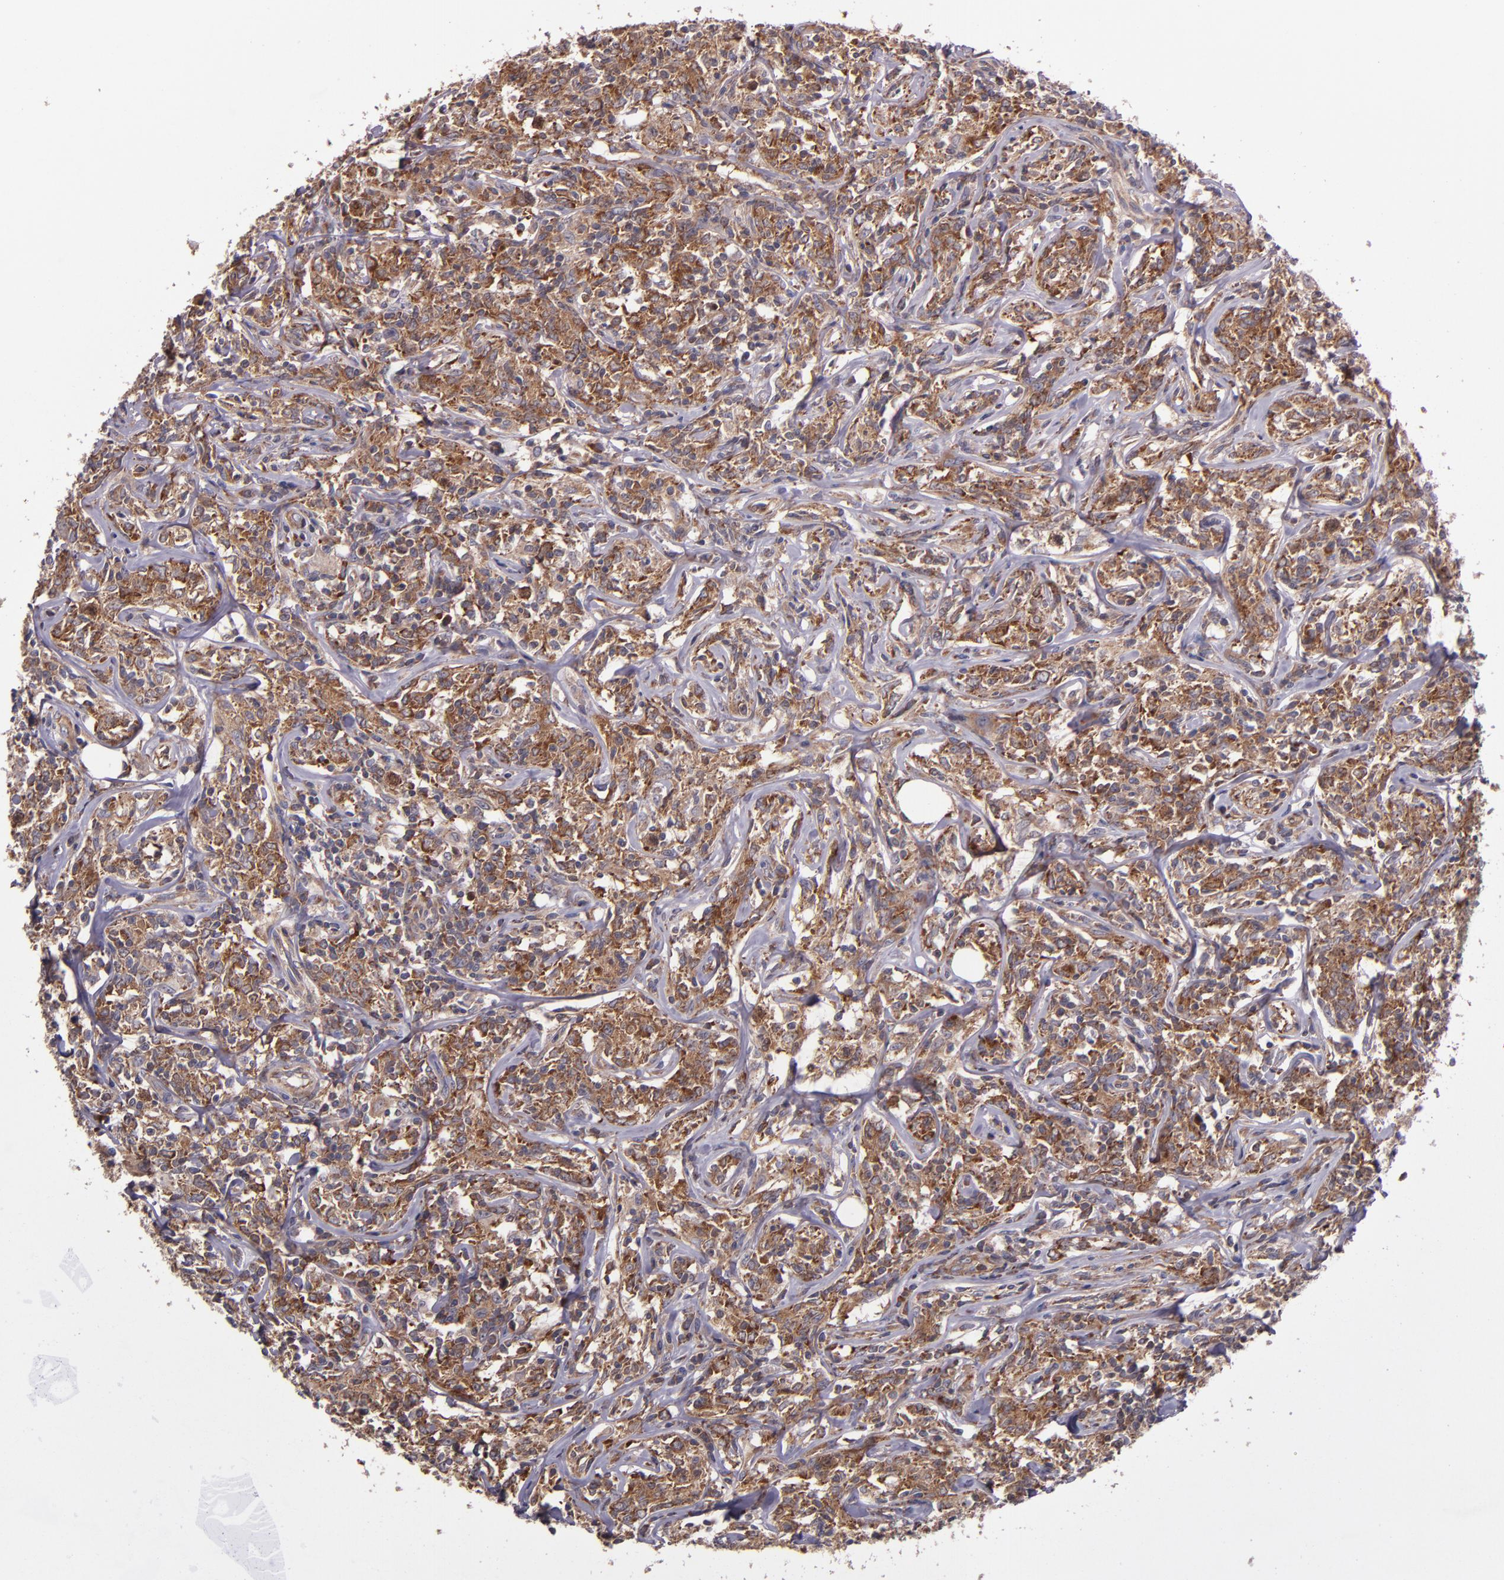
{"staining": {"intensity": "moderate", "quantity": ">75%", "location": "cytoplasmic/membranous"}, "tissue": "lymphoma", "cell_type": "Tumor cells", "image_type": "cancer", "snomed": [{"axis": "morphology", "description": "Malignant lymphoma, non-Hodgkin's type, High grade"}, {"axis": "topography", "description": "Lymph node"}], "caption": "This image shows immunohistochemistry staining of lymphoma, with medium moderate cytoplasmic/membranous staining in about >75% of tumor cells.", "gene": "EIF4ENIF1", "patient": {"sex": "female", "age": 84}}